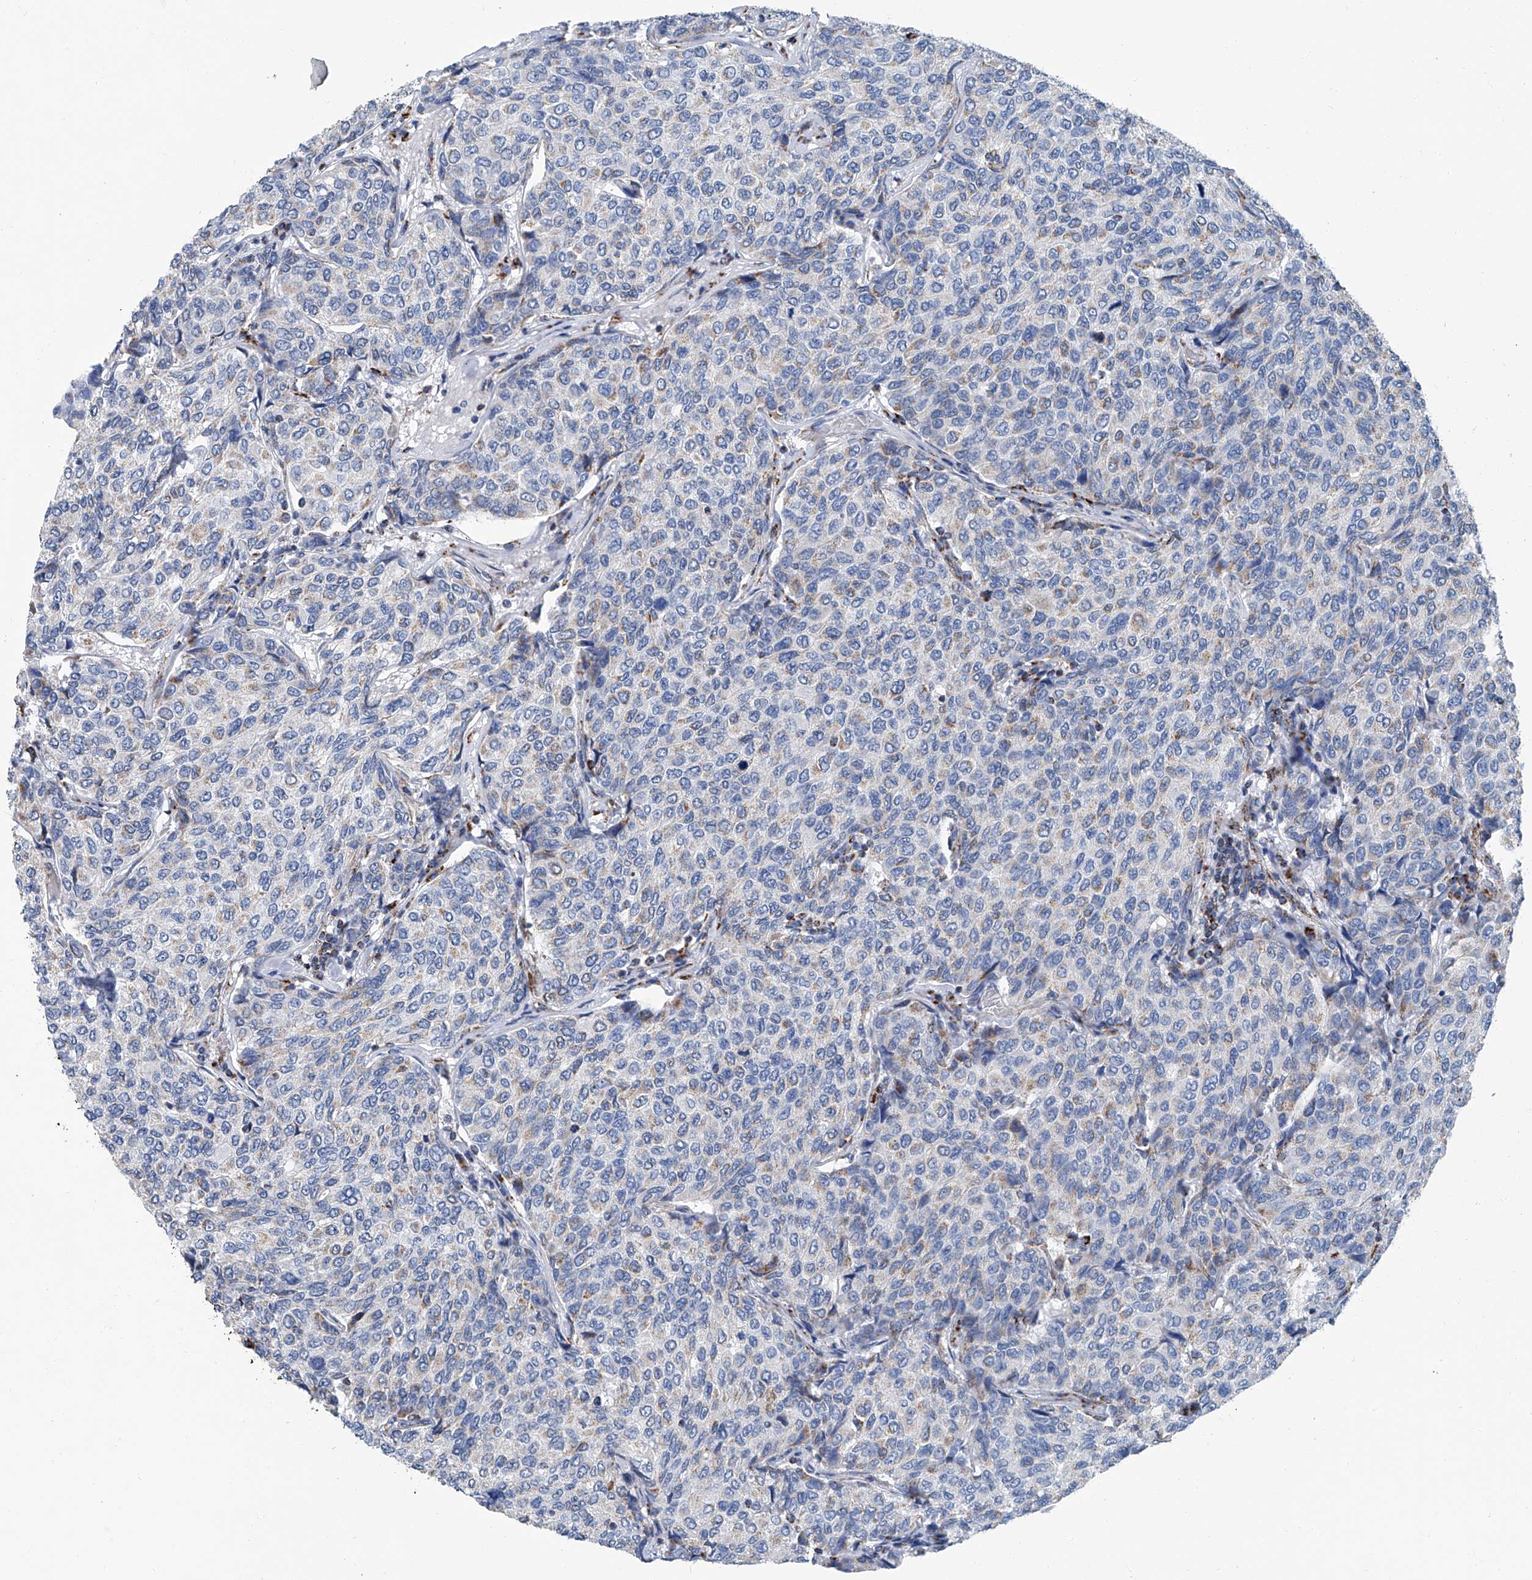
{"staining": {"intensity": "negative", "quantity": "none", "location": "none"}, "tissue": "breast cancer", "cell_type": "Tumor cells", "image_type": "cancer", "snomed": [{"axis": "morphology", "description": "Duct carcinoma"}, {"axis": "topography", "description": "Breast"}], "caption": "This is a image of immunohistochemistry (IHC) staining of breast cancer (infiltrating ductal carcinoma), which shows no staining in tumor cells.", "gene": "MT-ND1", "patient": {"sex": "female", "age": 55}}